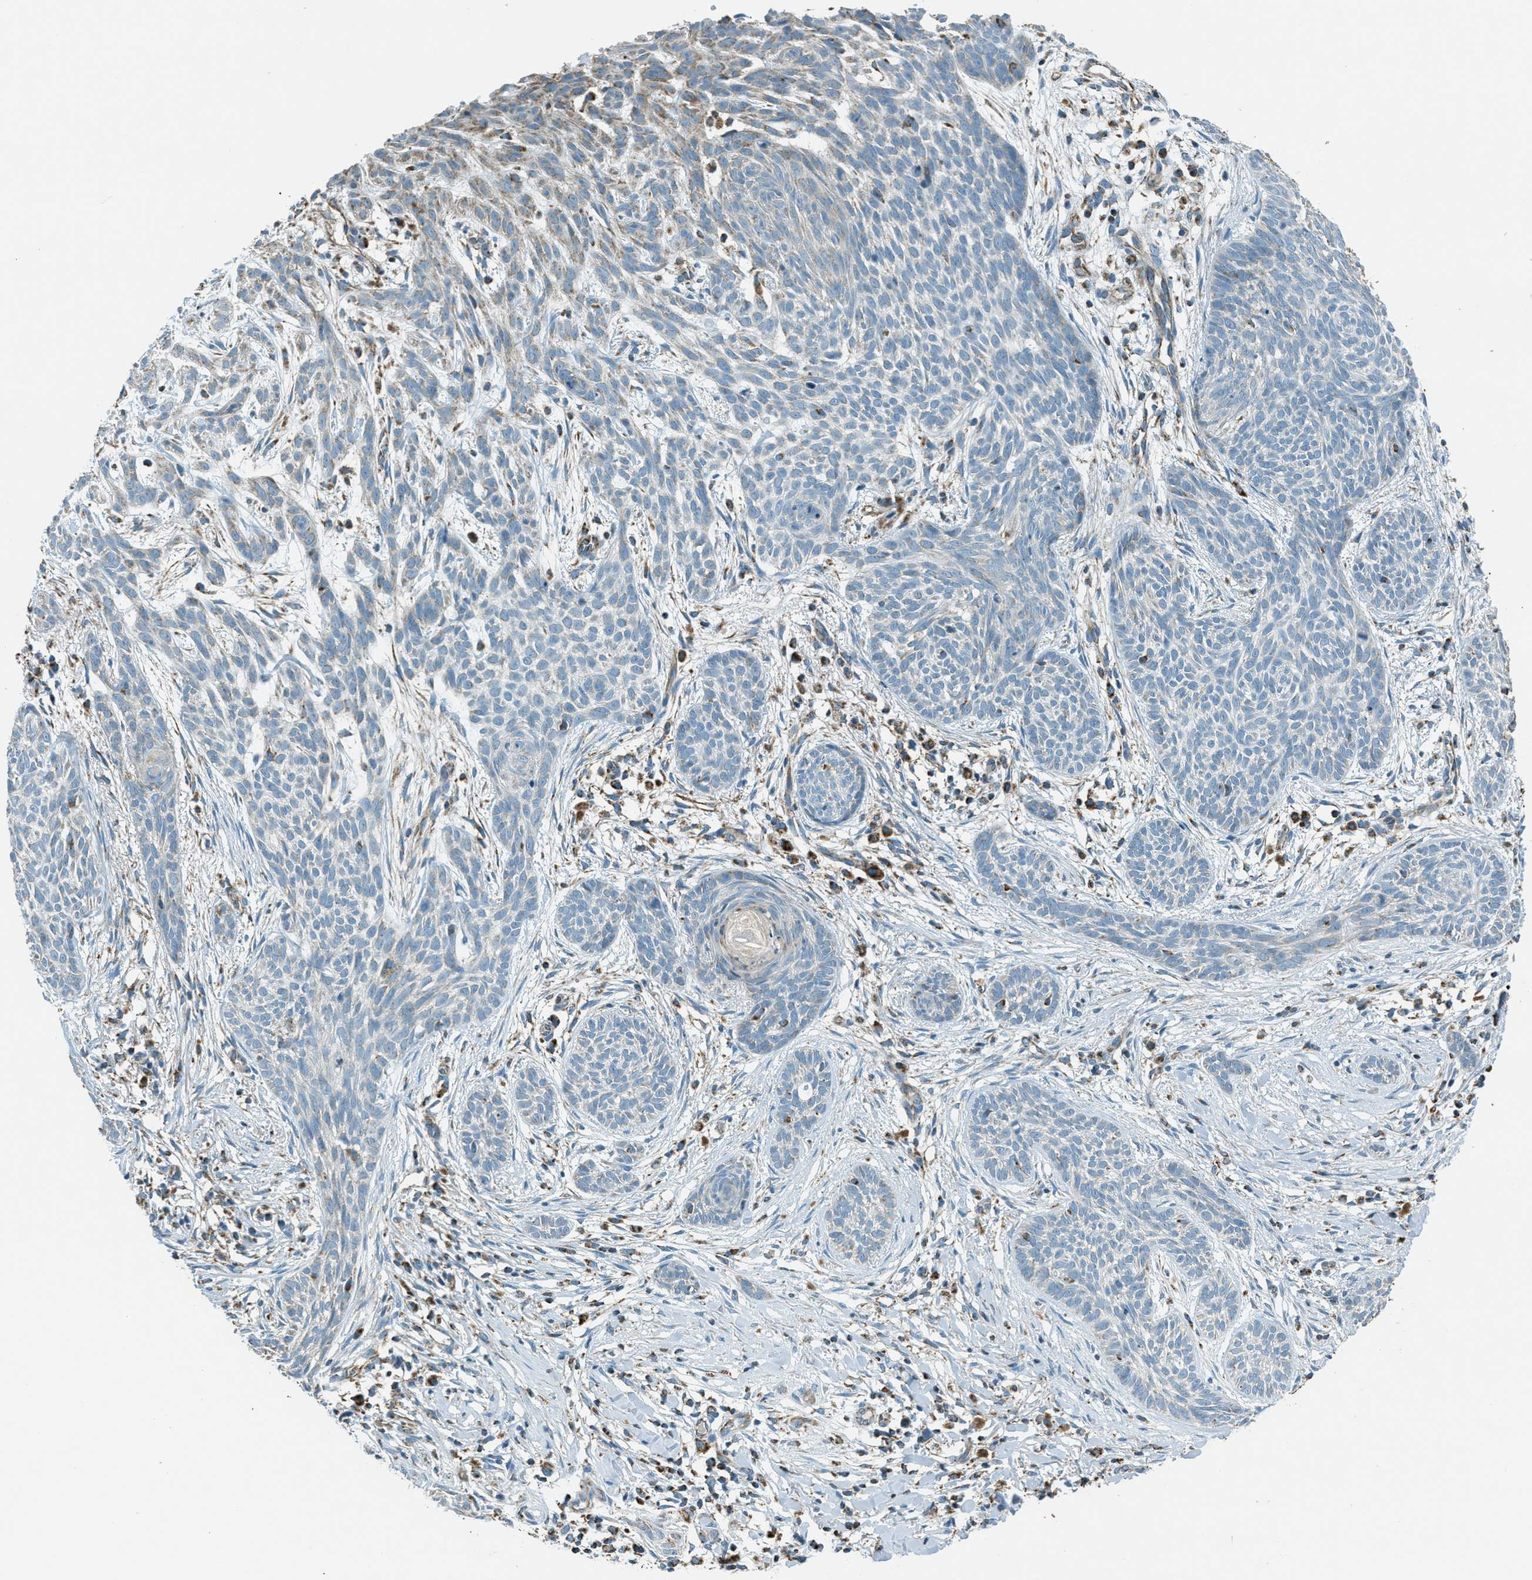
{"staining": {"intensity": "negative", "quantity": "none", "location": "none"}, "tissue": "skin cancer", "cell_type": "Tumor cells", "image_type": "cancer", "snomed": [{"axis": "morphology", "description": "Basal cell carcinoma"}, {"axis": "topography", "description": "Skin"}], "caption": "Image shows no protein expression in tumor cells of skin basal cell carcinoma tissue.", "gene": "CHST15", "patient": {"sex": "female", "age": 59}}